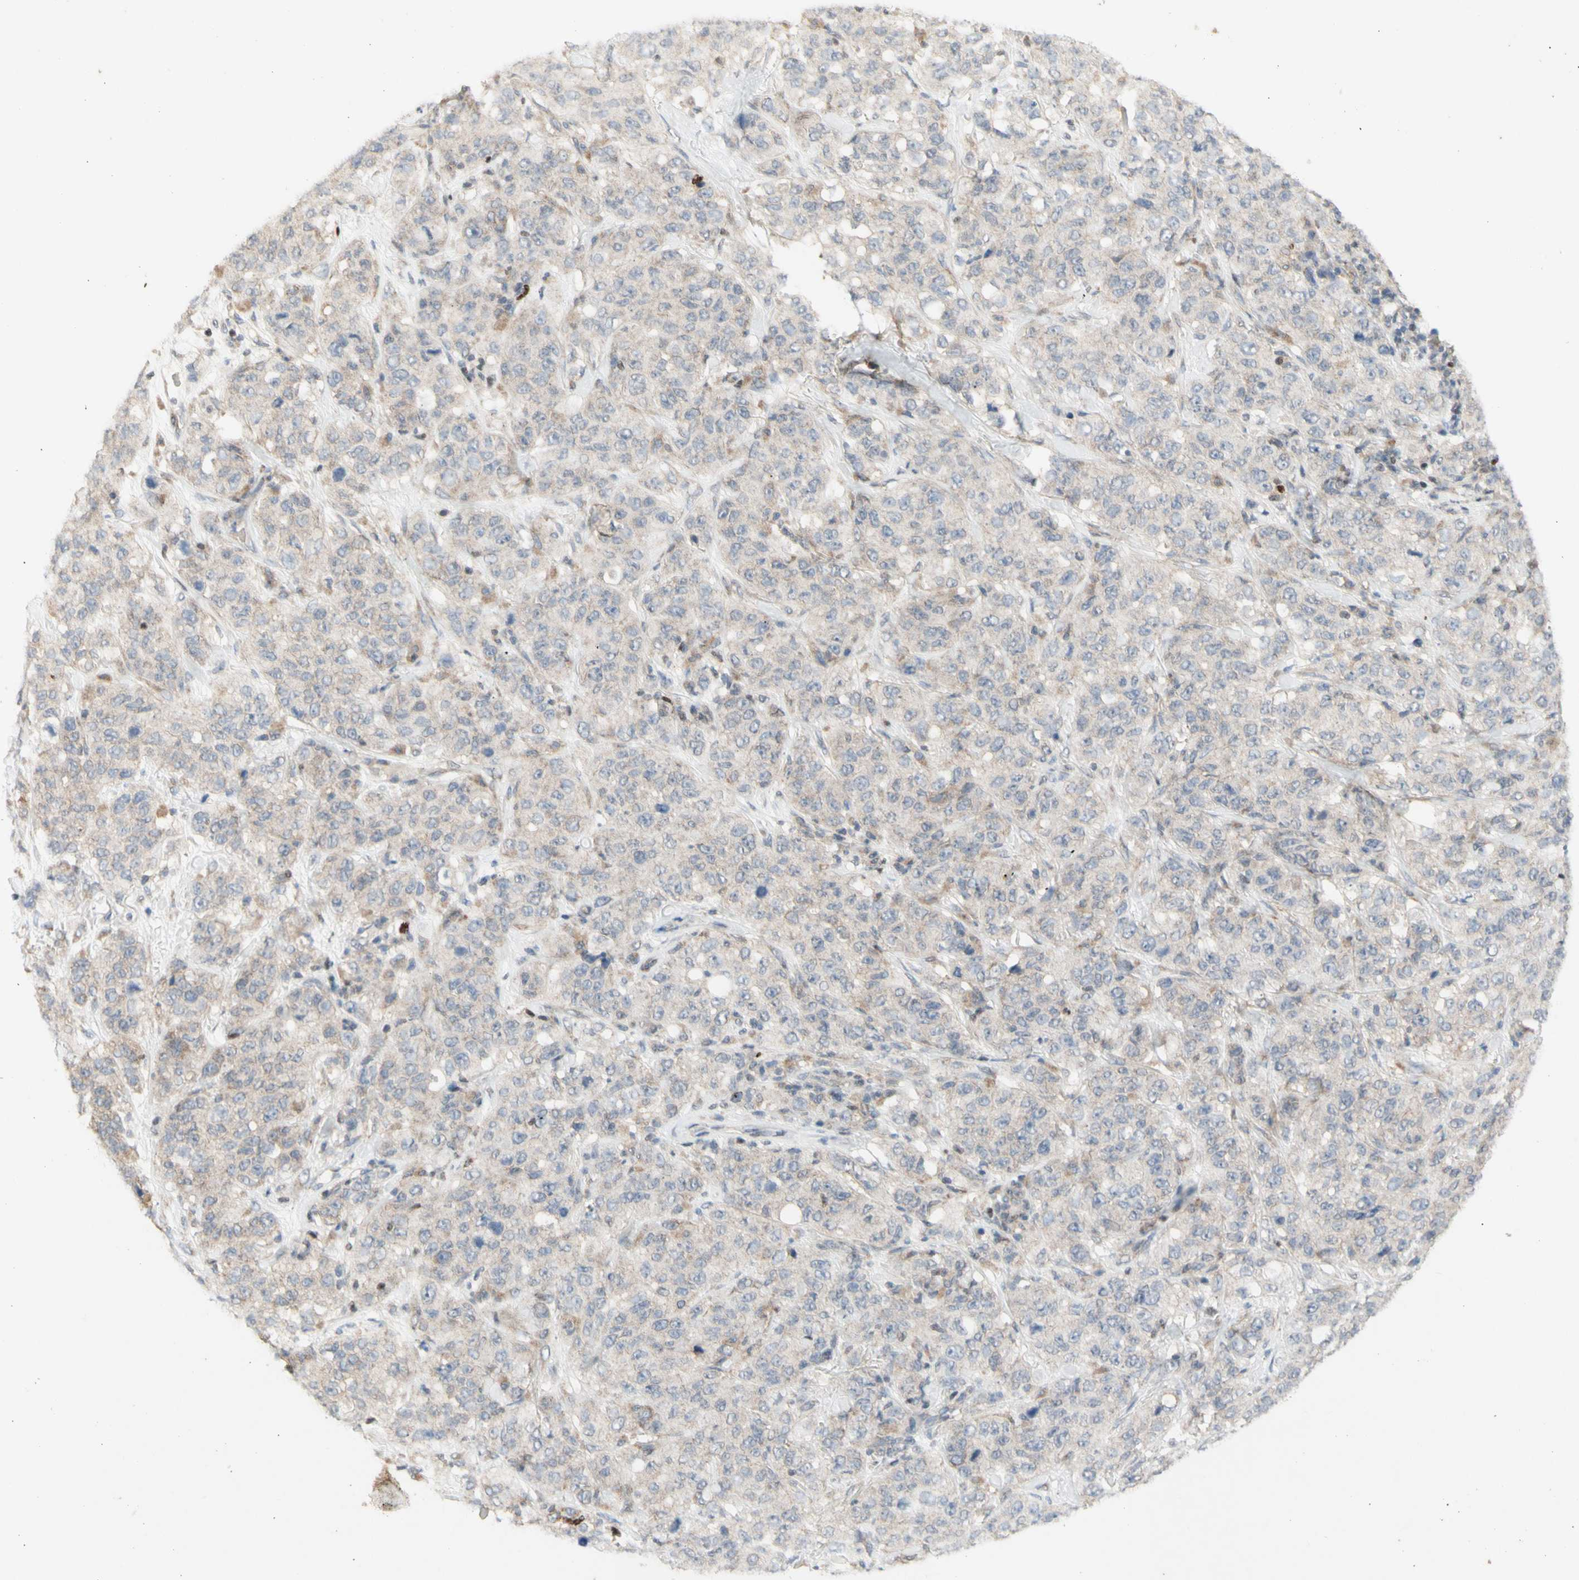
{"staining": {"intensity": "negative", "quantity": "none", "location": "none"}, "tissue": "stomach cancer", "cell_type": "Tumor cells", "image_type": "cancer", "snomed": [{"axis": "morphology", "description": "Adenocarcinoma, NOS"}, {"axis": "topography", "description": "Stomach"}], "caption": "This is a image of immunohistochemistry (IHC) staining of stomach adenocarcinoma, which shows no staining in tumor cells.", "gene": "NLRP1", "patient": {"sex": "male", "age": 48}}